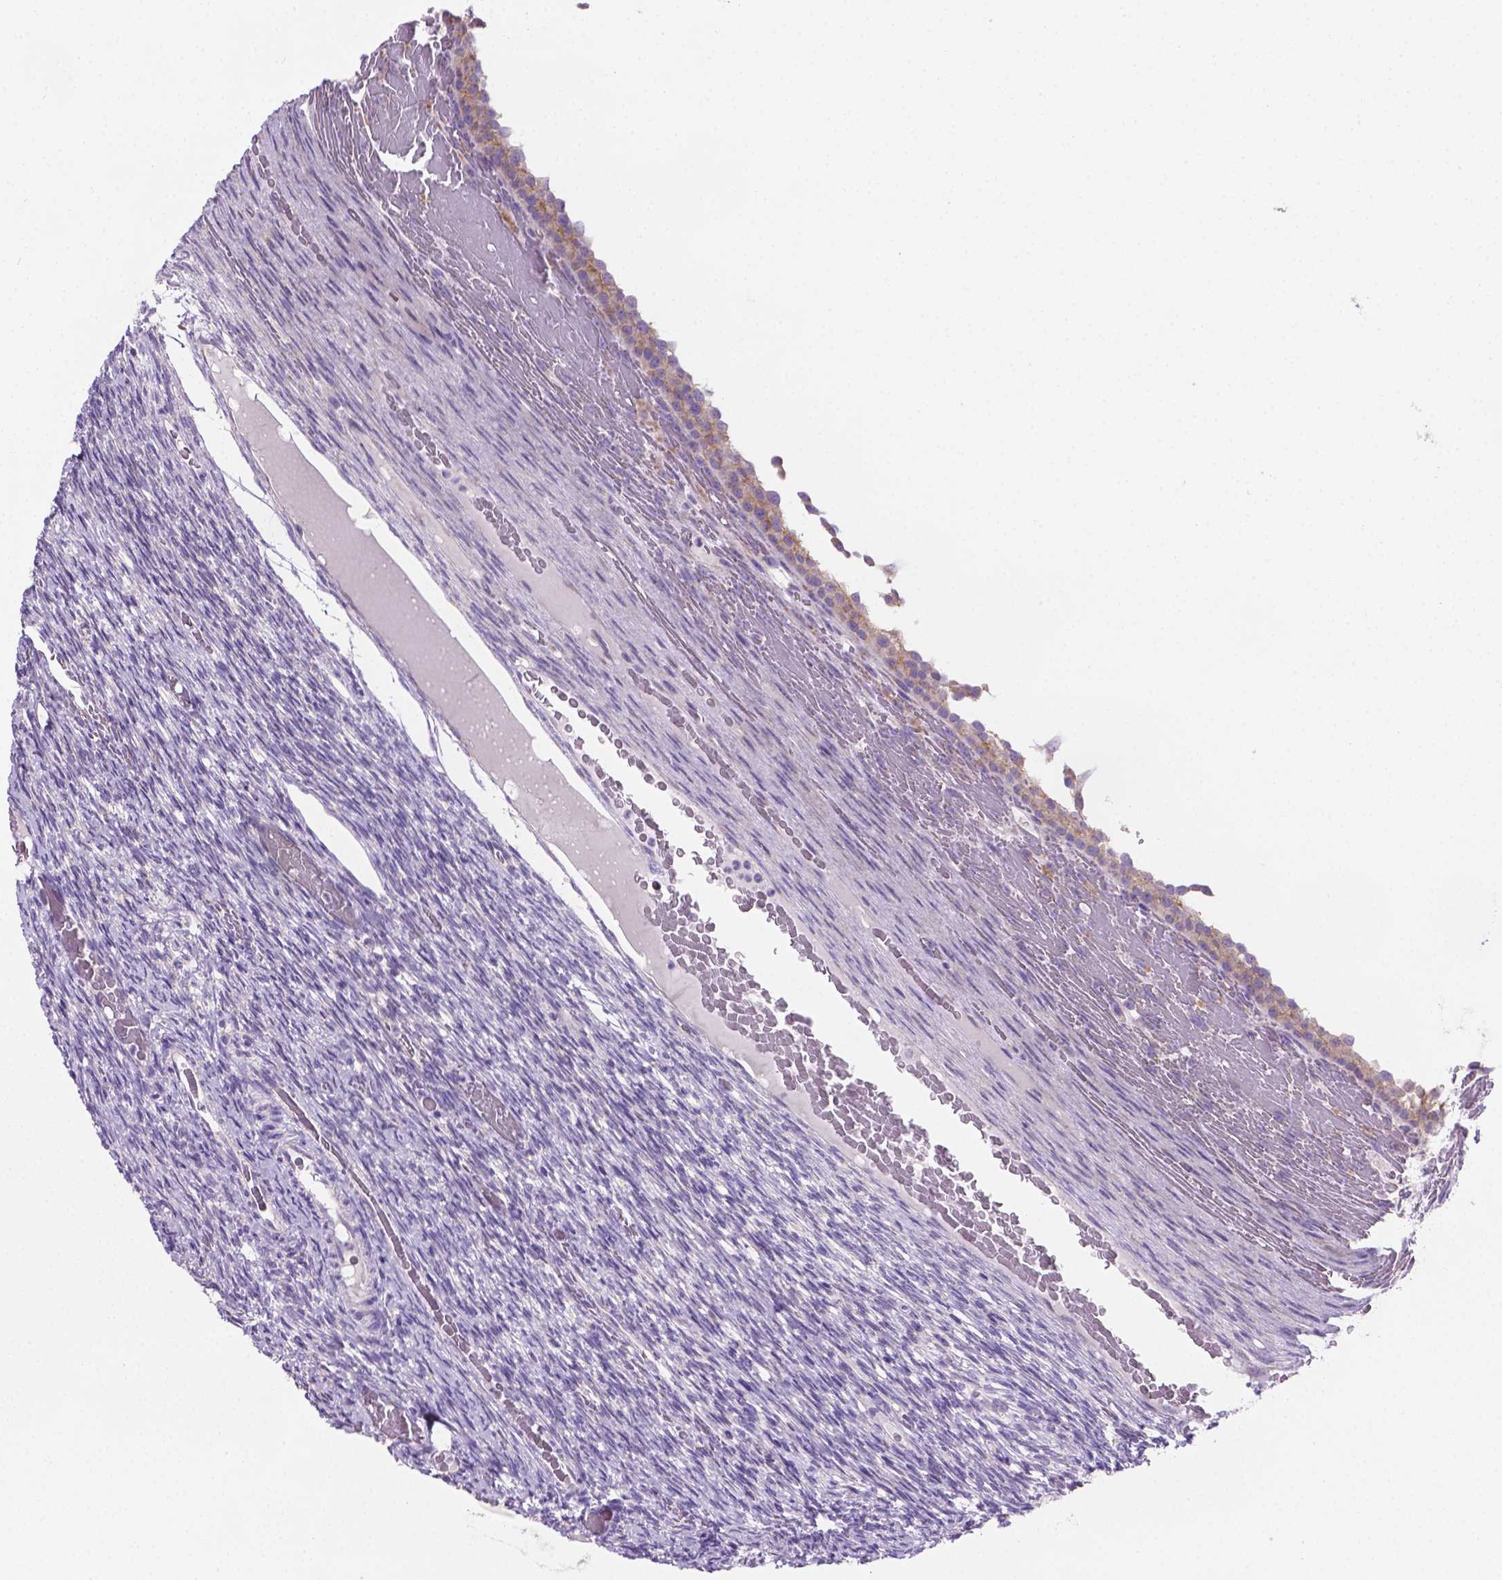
{"staining": {"intensity": "negative", "quantity": "none", "location": "none"}, "tissue": "ovary", "cell_type": "Ovarian stroma cells", "image_type": "normal", "snomed": [{"axis": "morphology", "description": "Normal tissue, NOS"}, {"axis": "topography", "description": "Ovary"}], "caption": "DAB (3,3'-diaminobenzidine) immunohistochemical staining of normal human ovary exhibits no significant positivity in ovarian stroma cells.", "gene": "CSPG5", "patient": {"sex": "female", "age": 34}}